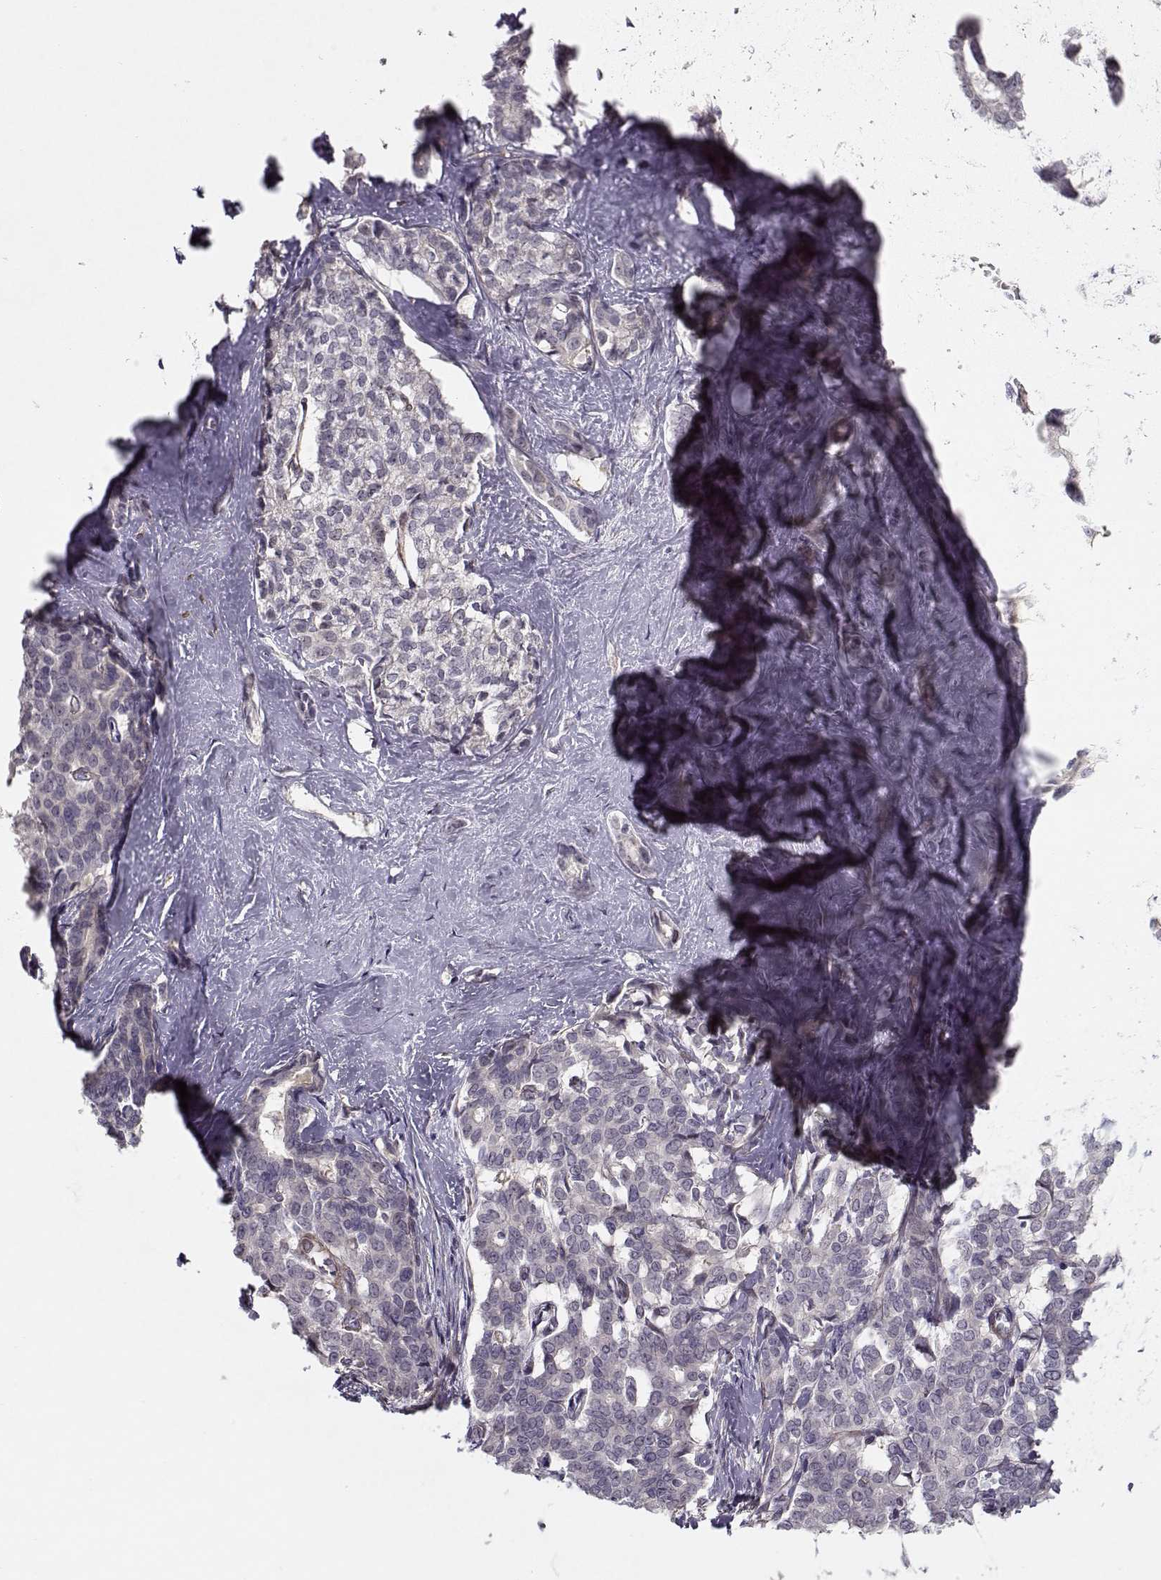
{"staining": {"intensity": "negative", "quantity": "none", "location": "none"}, "tissue": "liver cancer", "cell_type": "Tumor cells", "image_type": "cancer", "snomed": [{"axis": "morphology", "description": "Cholangiocarcinoma"}, {"axis": "topography", "description": "Liver"}], "caption": "Tumor cells are negative for brown protein staining in cholangiocarcinoma (liver).", "gene": "RGS9BP", "patient": {"sex": "female", "age": 47}}